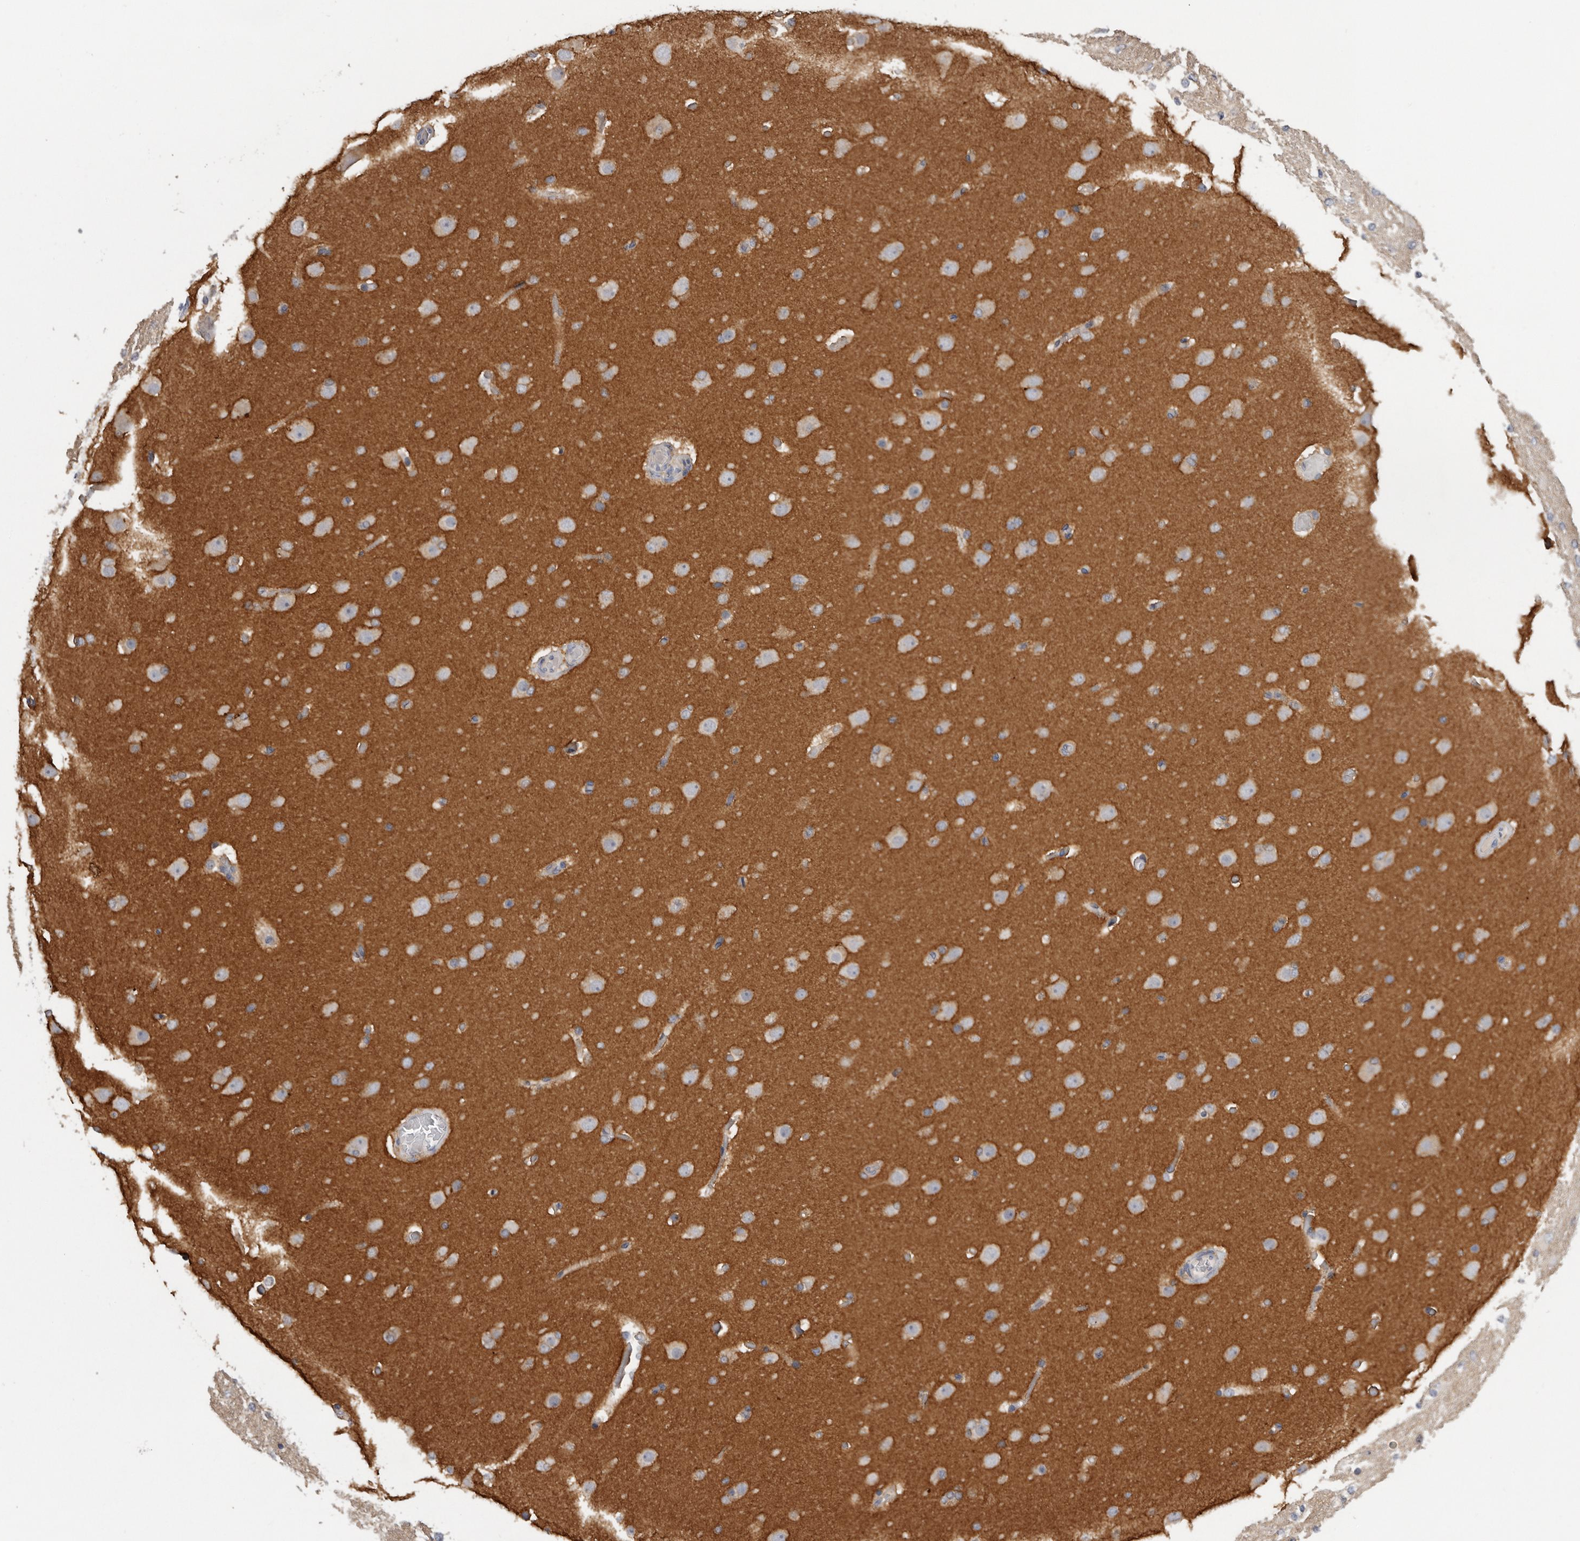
{"staining": {"intensity": "weak", "quantity": "<25%", "location": "cytoplasmic/membranous"}, "tissue": "glioma", "cell_type": "Tumor cells", "image_type": "cancer", "snomed": [{"axis": "morphology", "description": "Glioma, malignant, High grade"}, {"axis": "topography", "description": "Cerebral cortex"}], "caption": "This is a micrograph of immunohistochemistry (IHC) staining of high-grade glioma (malignant), which shows no staining in tumor cells.", "gene": "WDTC1", "patient": {"sex": "female", "age": 36}}